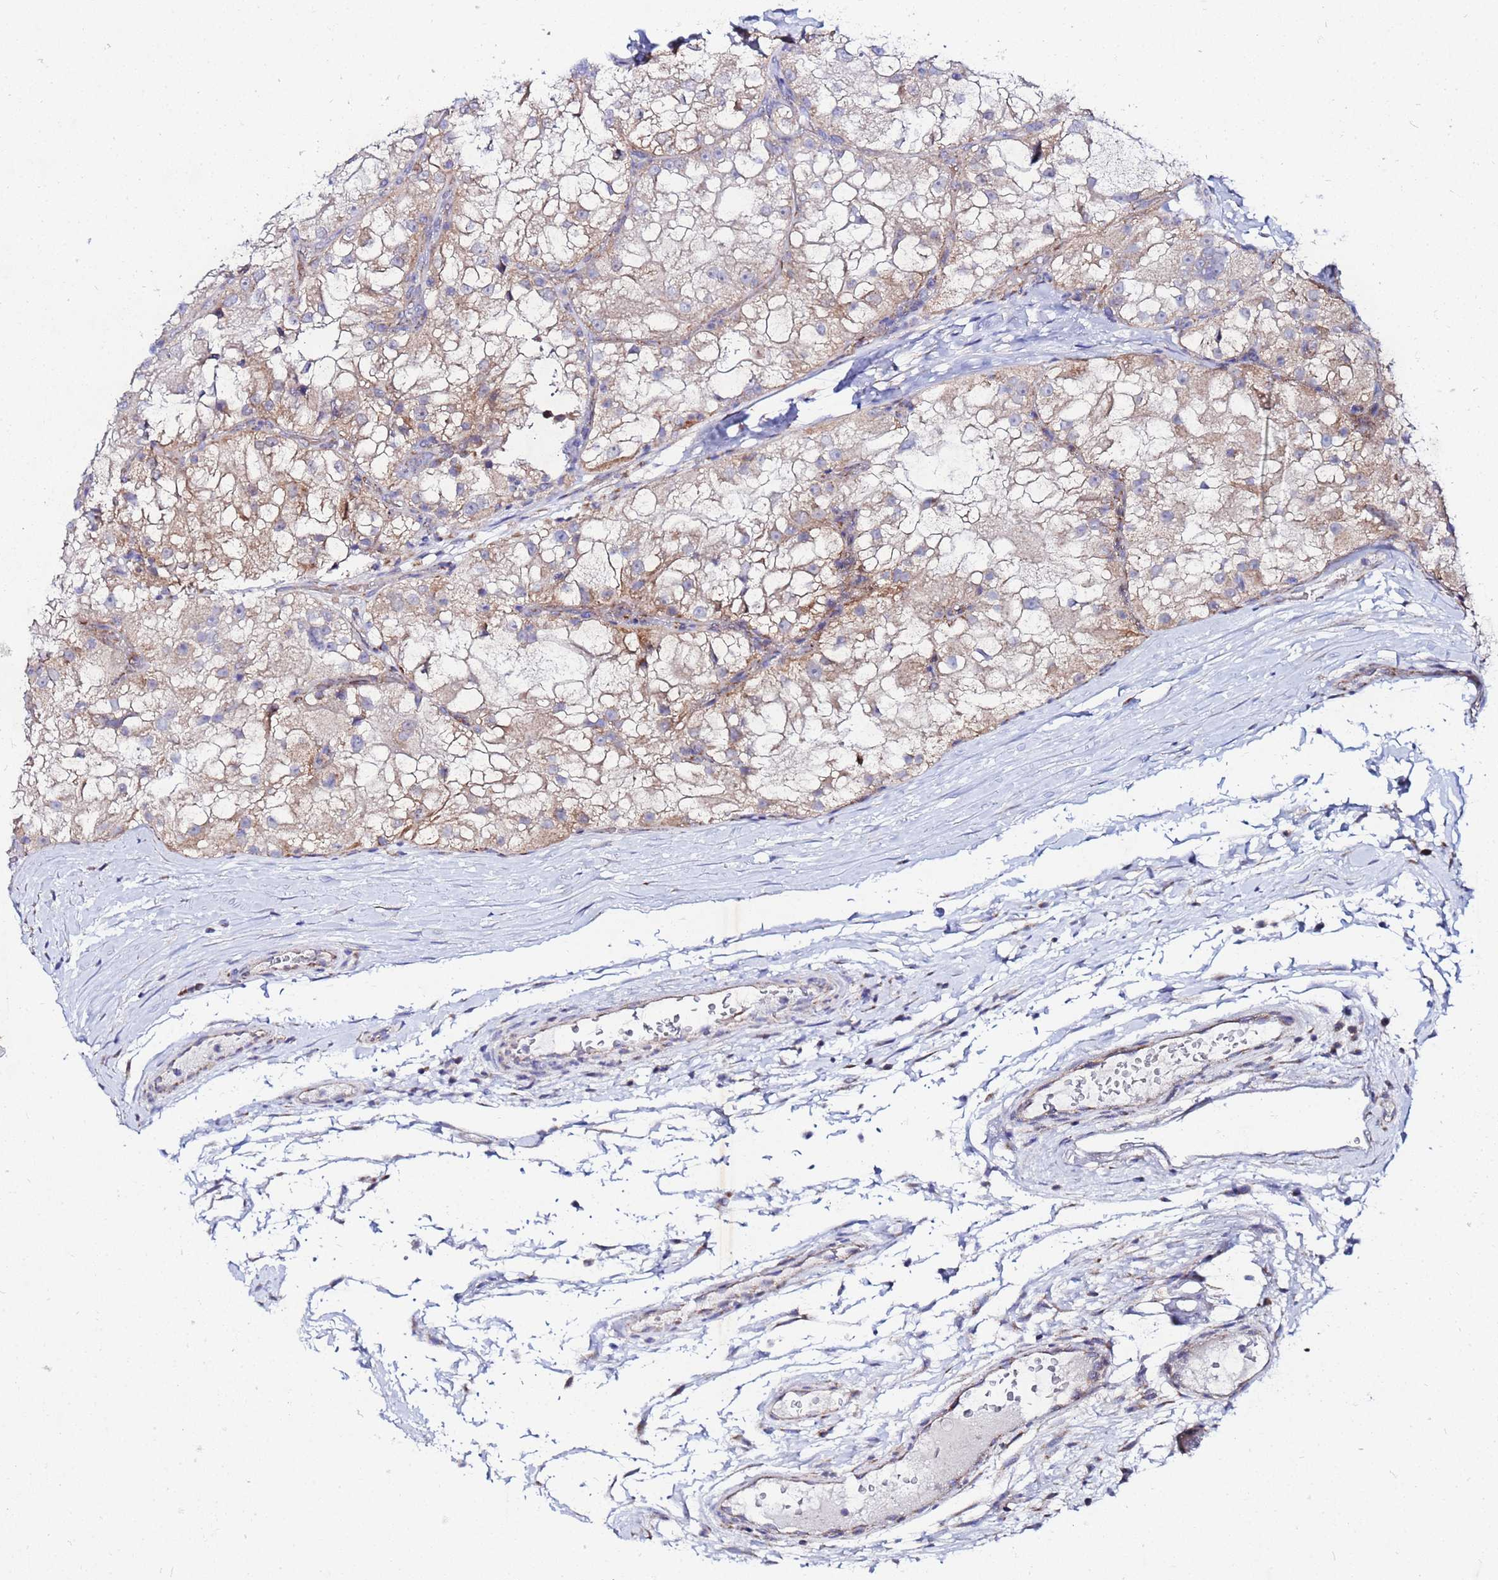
{"staining": {"intensity": "weak", "quantity": "25%-75%", "location": "cytoplasmic/membranous"}, "tissue": "renal cancer", "cell_type": "Tumor cells", "image_type": "cancer", "snomed": [{"axis": "morphology", "description": "Adenocarcinoma, NOS"}, {"axis": "topography", "description": "Kidney"}], "caption": "A brown stain labels weak cytoplasmic/membranous expression of a protein in renal cancer (adenocarcinoma) tumor cells.", "gene": "FAHD2A", "patient": {"sex": "female", "age": 72}}